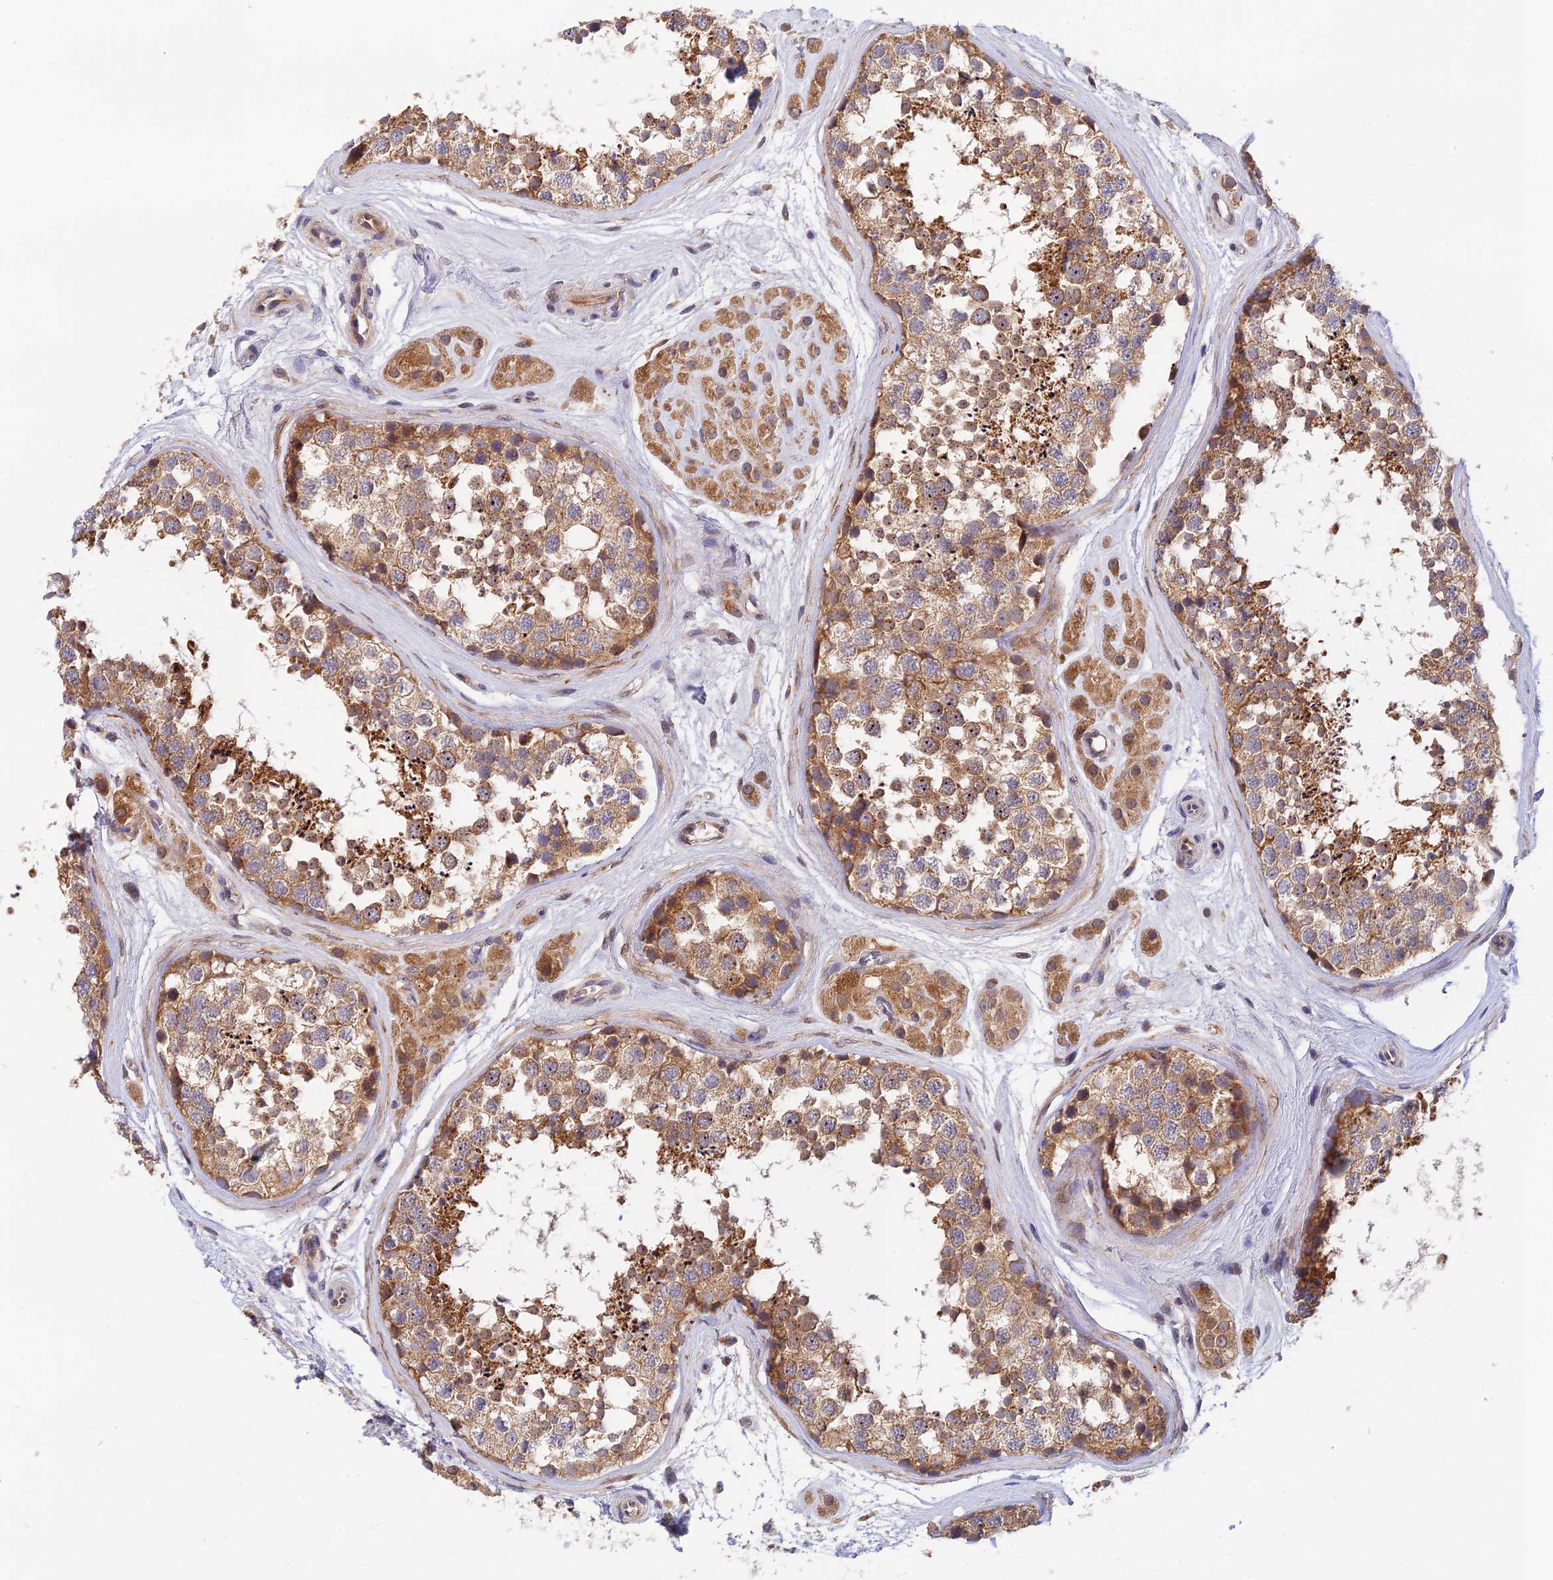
{"staining": {"intensity": "moderate", "quantity": ">75%", "location": "cytoplasmic/membranous"}, "tissue": "testis", "cell_type": "Cells in seminiferous ducts", "image_type": "normal", "snomed": [{"axis": "morphology", "description": "Normal tissue, NOS"}, {"axis": "topography", "description": "Testis"}], "caption": "DAB immunohistochemical staining of normal testis shows moderate cytoplasmic/membranous protein expression in approximately >75% of cells in seminiferous ducts. (DAB (3,3'-diaminobenzidine) IHC with brightfield microscopy, high magnification).", "gene": "RANBP6", "patient": {"sex": "male", "age": 56}}